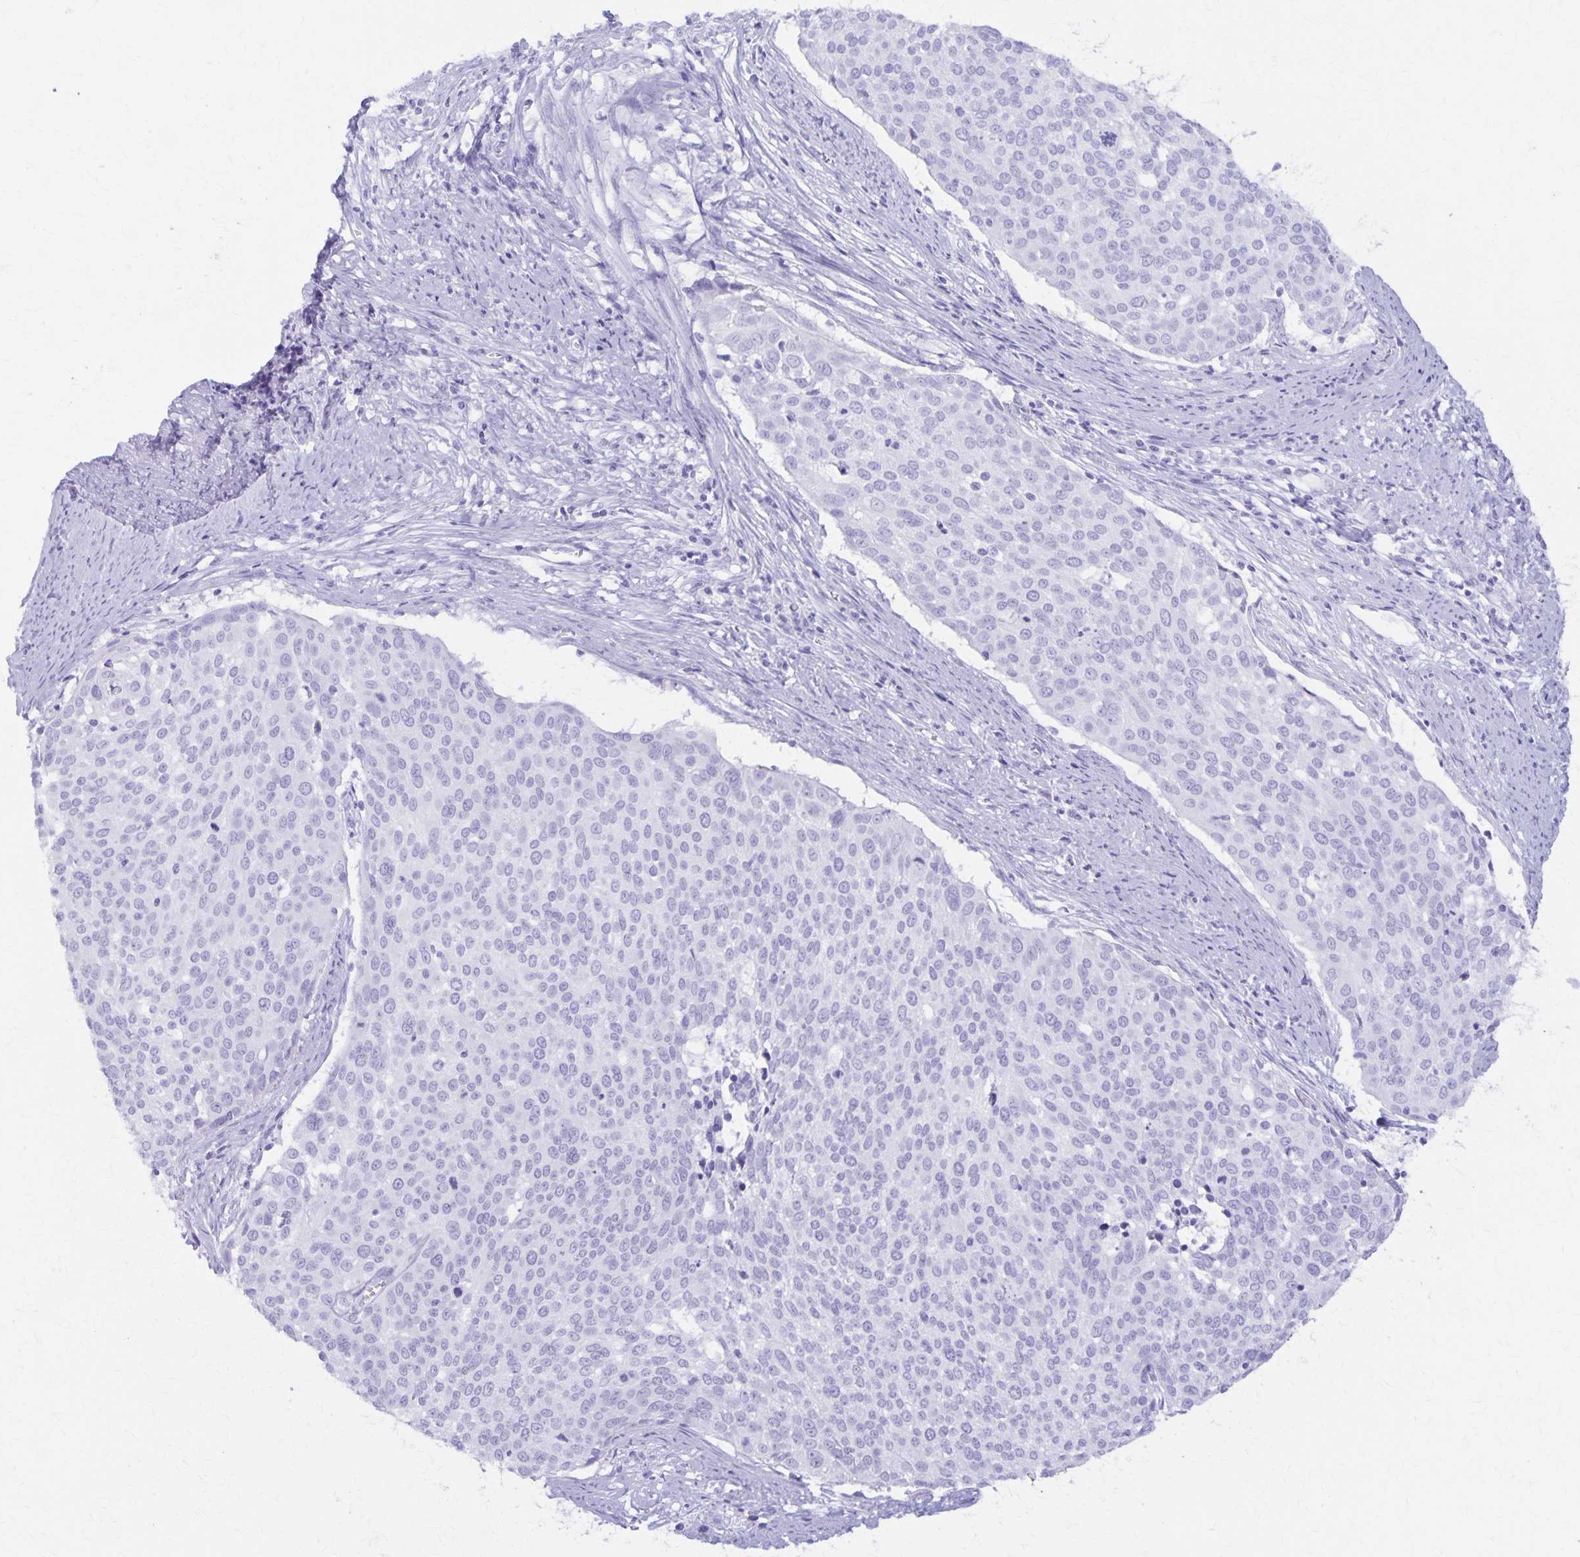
{"staining": {"intensity": "negative", "quantity": "none", "location": "none"}, "tissue": "cervical cancer", "cell_type": "Tumor cells", "image_type": "cancer", "snomed": [{"axis": "morphology", "description": "Squamous cell carcinoma, NOS"}, {"axis": "topography", "description": "Cervix"}], "caption": "Cervical cancer (squamous cell carcinoma) stained for a protein using IHC displays no positivity tumor cells.", "gene": "DEFA5", "patient": {"sex": "female", "age": 39}}